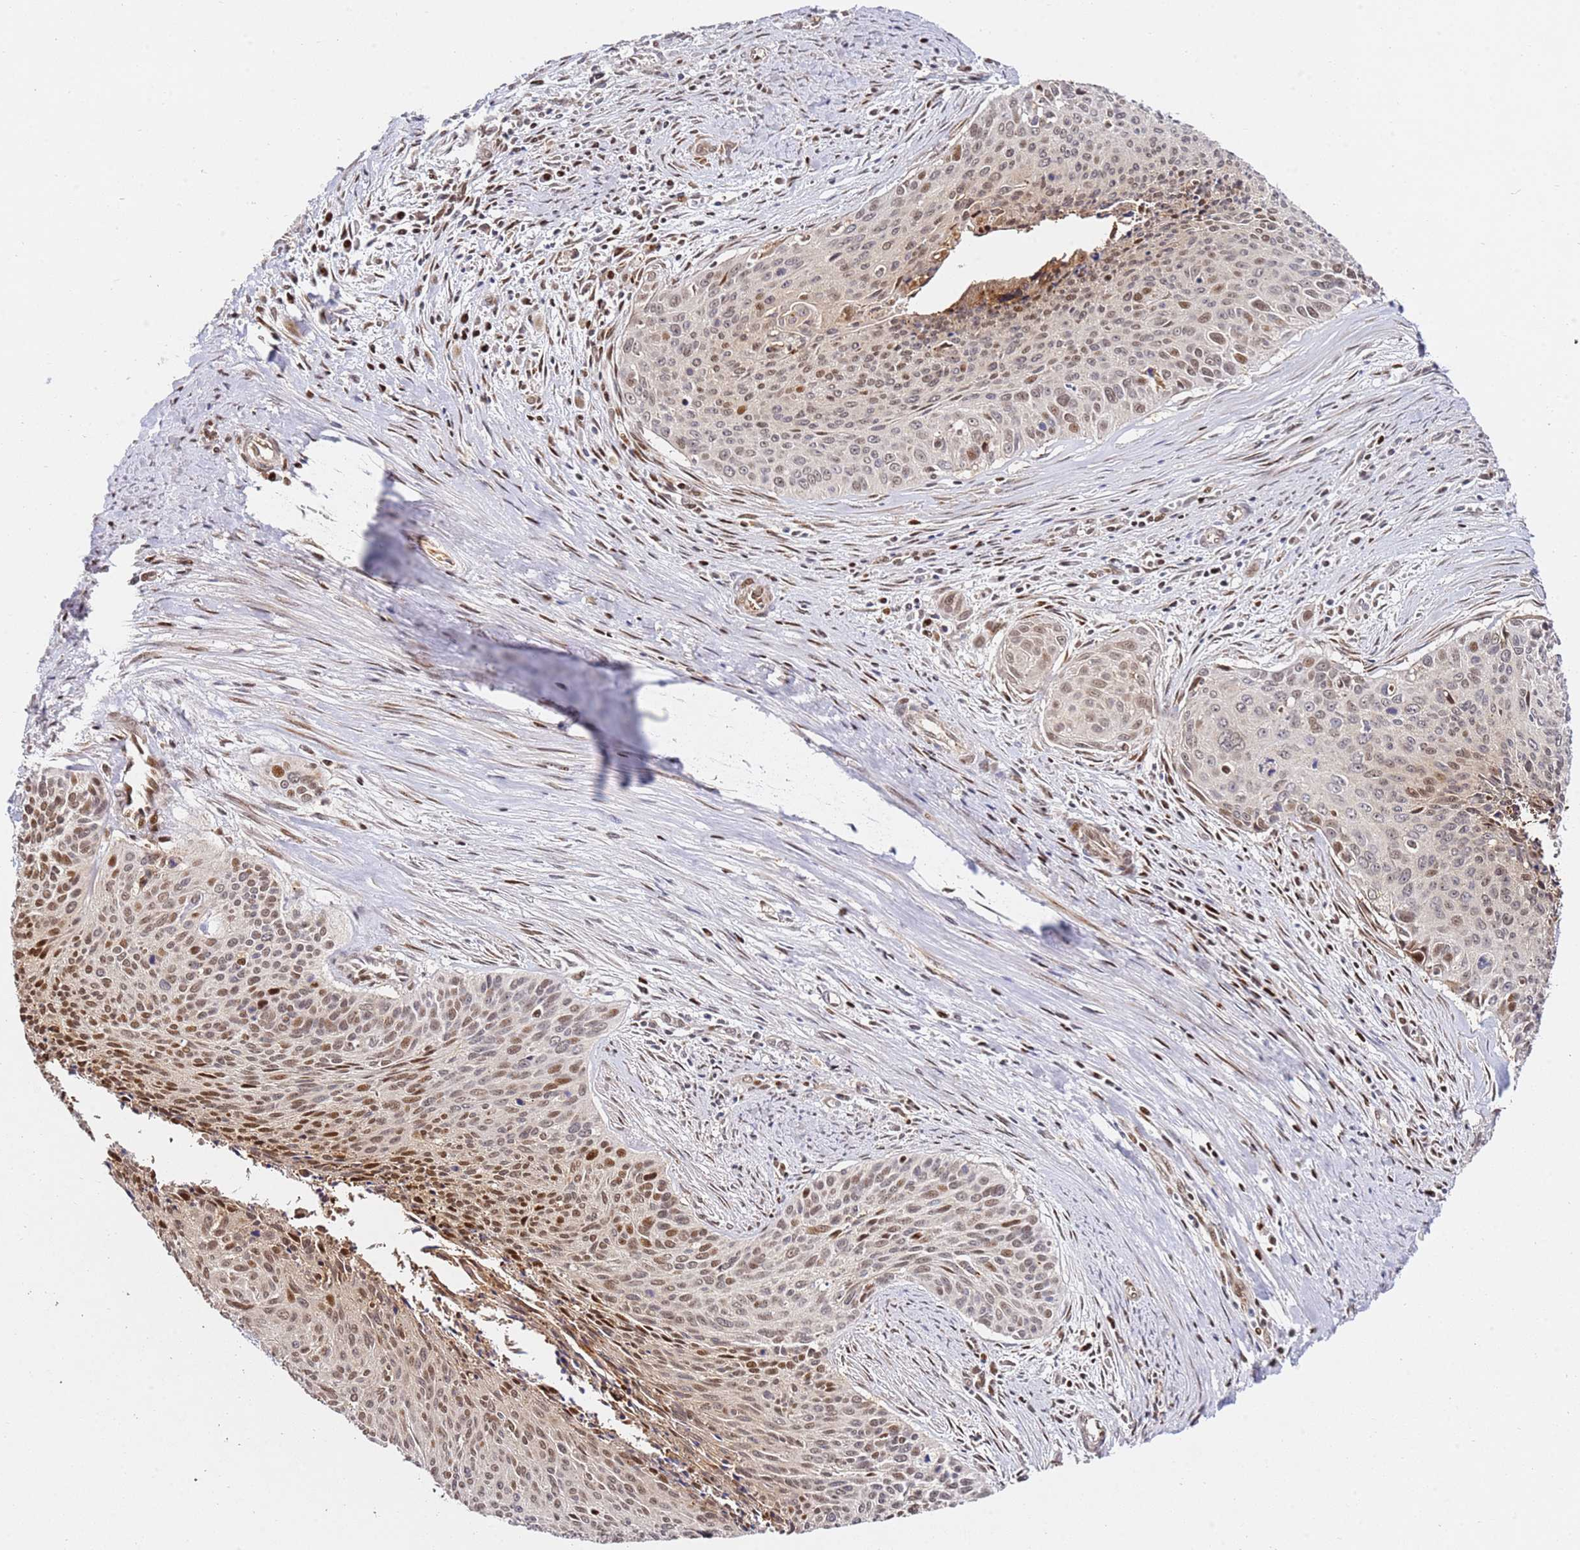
{"staining": {"intensity": "moderate", "quantity": "25%-75%", "location": "nuclear"}, "tissue": "cervical cancer", "cell_type": "Tumor cells", "image_type": "cancer", "snomed": [{"axis": "morphology", "description": "Squamous cell carcinoma, NOS"}, {"axis": "topography", "description": "Cervix"}], "caption": "Protein expression analysis of cervical squamous cell carcinoma displays moderate nuclear positivity in about 25%-75% of tumor cells. The staining was performed using DAB (3,3'-diaminobenzidine), with brown indicating positive protein expression. Nuclei are stained blue with hematoxylin.", "gene": "SMOX", "patient": {"sex": "female", "age": 55}}